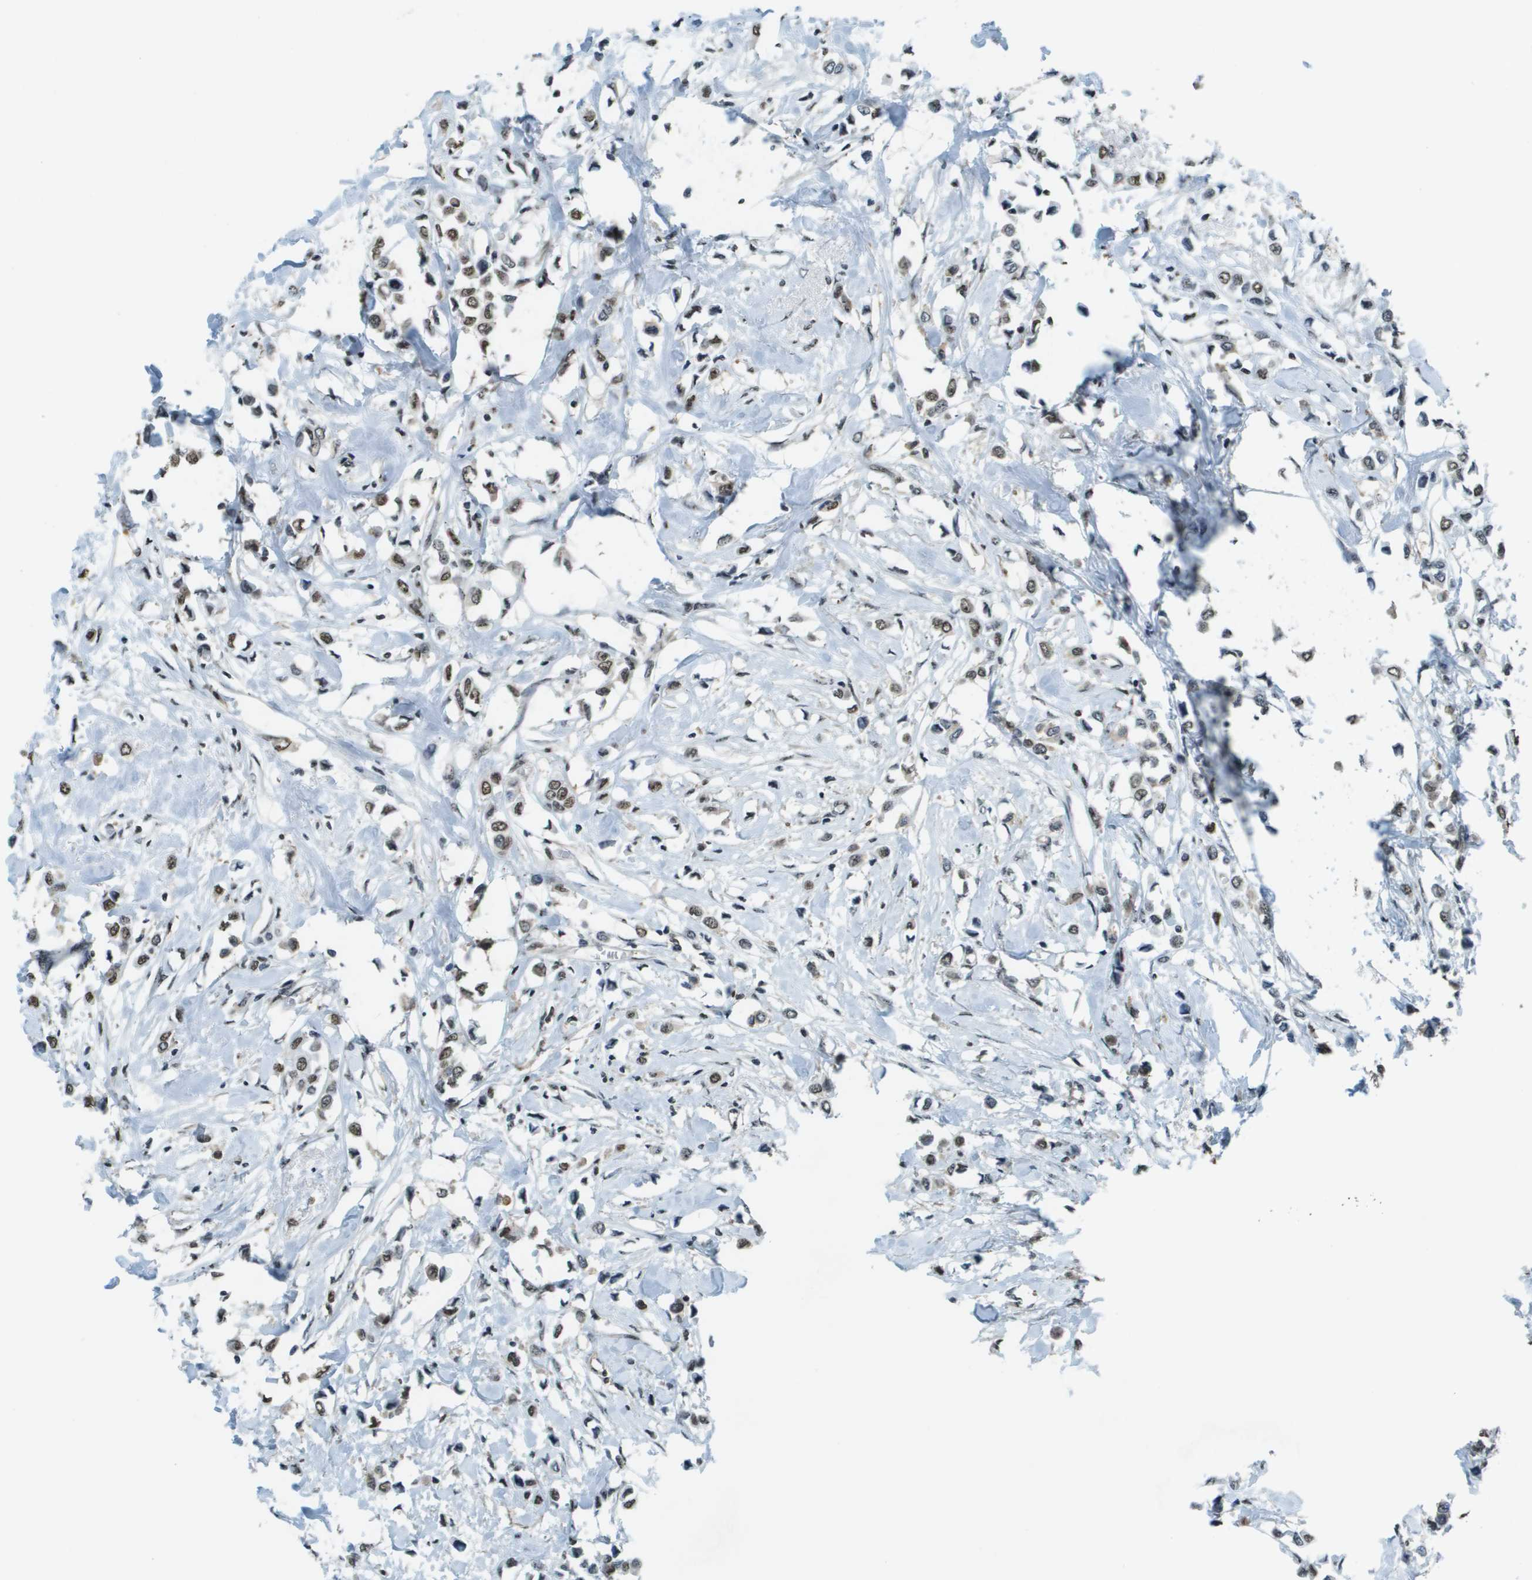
{"staining": {"intensity": "weak", "quantity": ">75%", "location": "nuclear"}, "tissue": "breast cancer", "cell_type": "Tumor cells", "image_type": "cancer", "snomed": [{"axis": "morphology", "description": "Lobular carcinoma"}, {"axis": "topography", "description": "Breast"}], "caption": "Breast cancer stained for a protein shows weak nuclear positivity in tumor cells.", "gene": "SP100", "patient": {"sex": "female", "age": 51}}